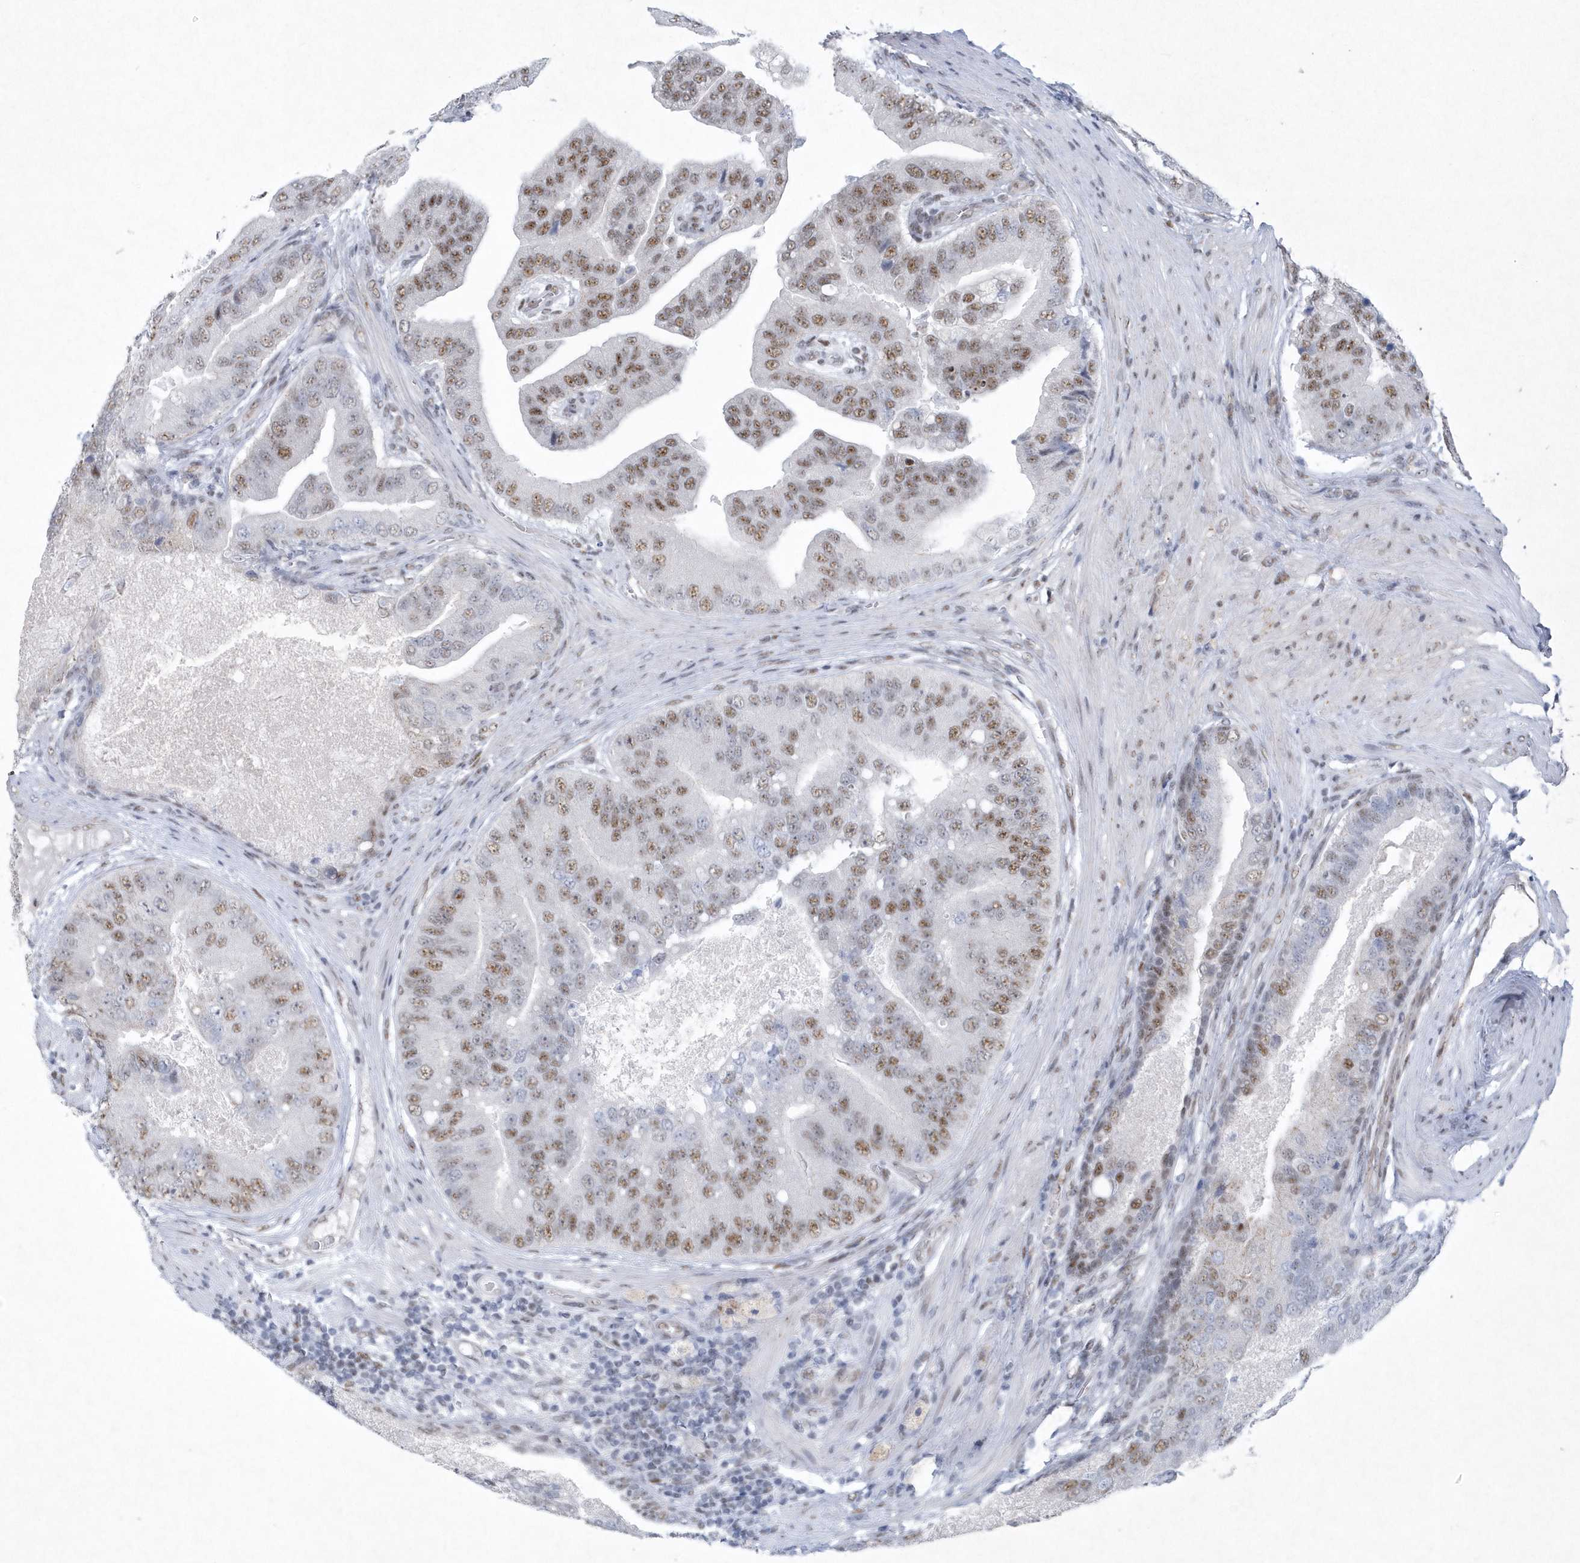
{"staining": {"intensity": "moderate", "quantity": ">75%", "location": "nuclear"}, "tissue": "prostate cancer", "cell_type": "Tumor cells", "image_type": "cancer", "snomed": [{"axis": "morphology", "description": "Adenocarcinoma, High grade"}, {"axis": "topography", "description": "Prostate"}], "caption": "Immunohistochemistry (IHC) micrograph of neoplastic tissue: prostate cancer (high-grade adenocarcinoma) stained using immunohistochemistry reveals medium levels of moderate protein expression localized specifically in the nuclear of tumor cells, appearing as a nuclear brown color.", "gene": "DCLRE1A", "patient": {"sex": "male", "age": 70}}